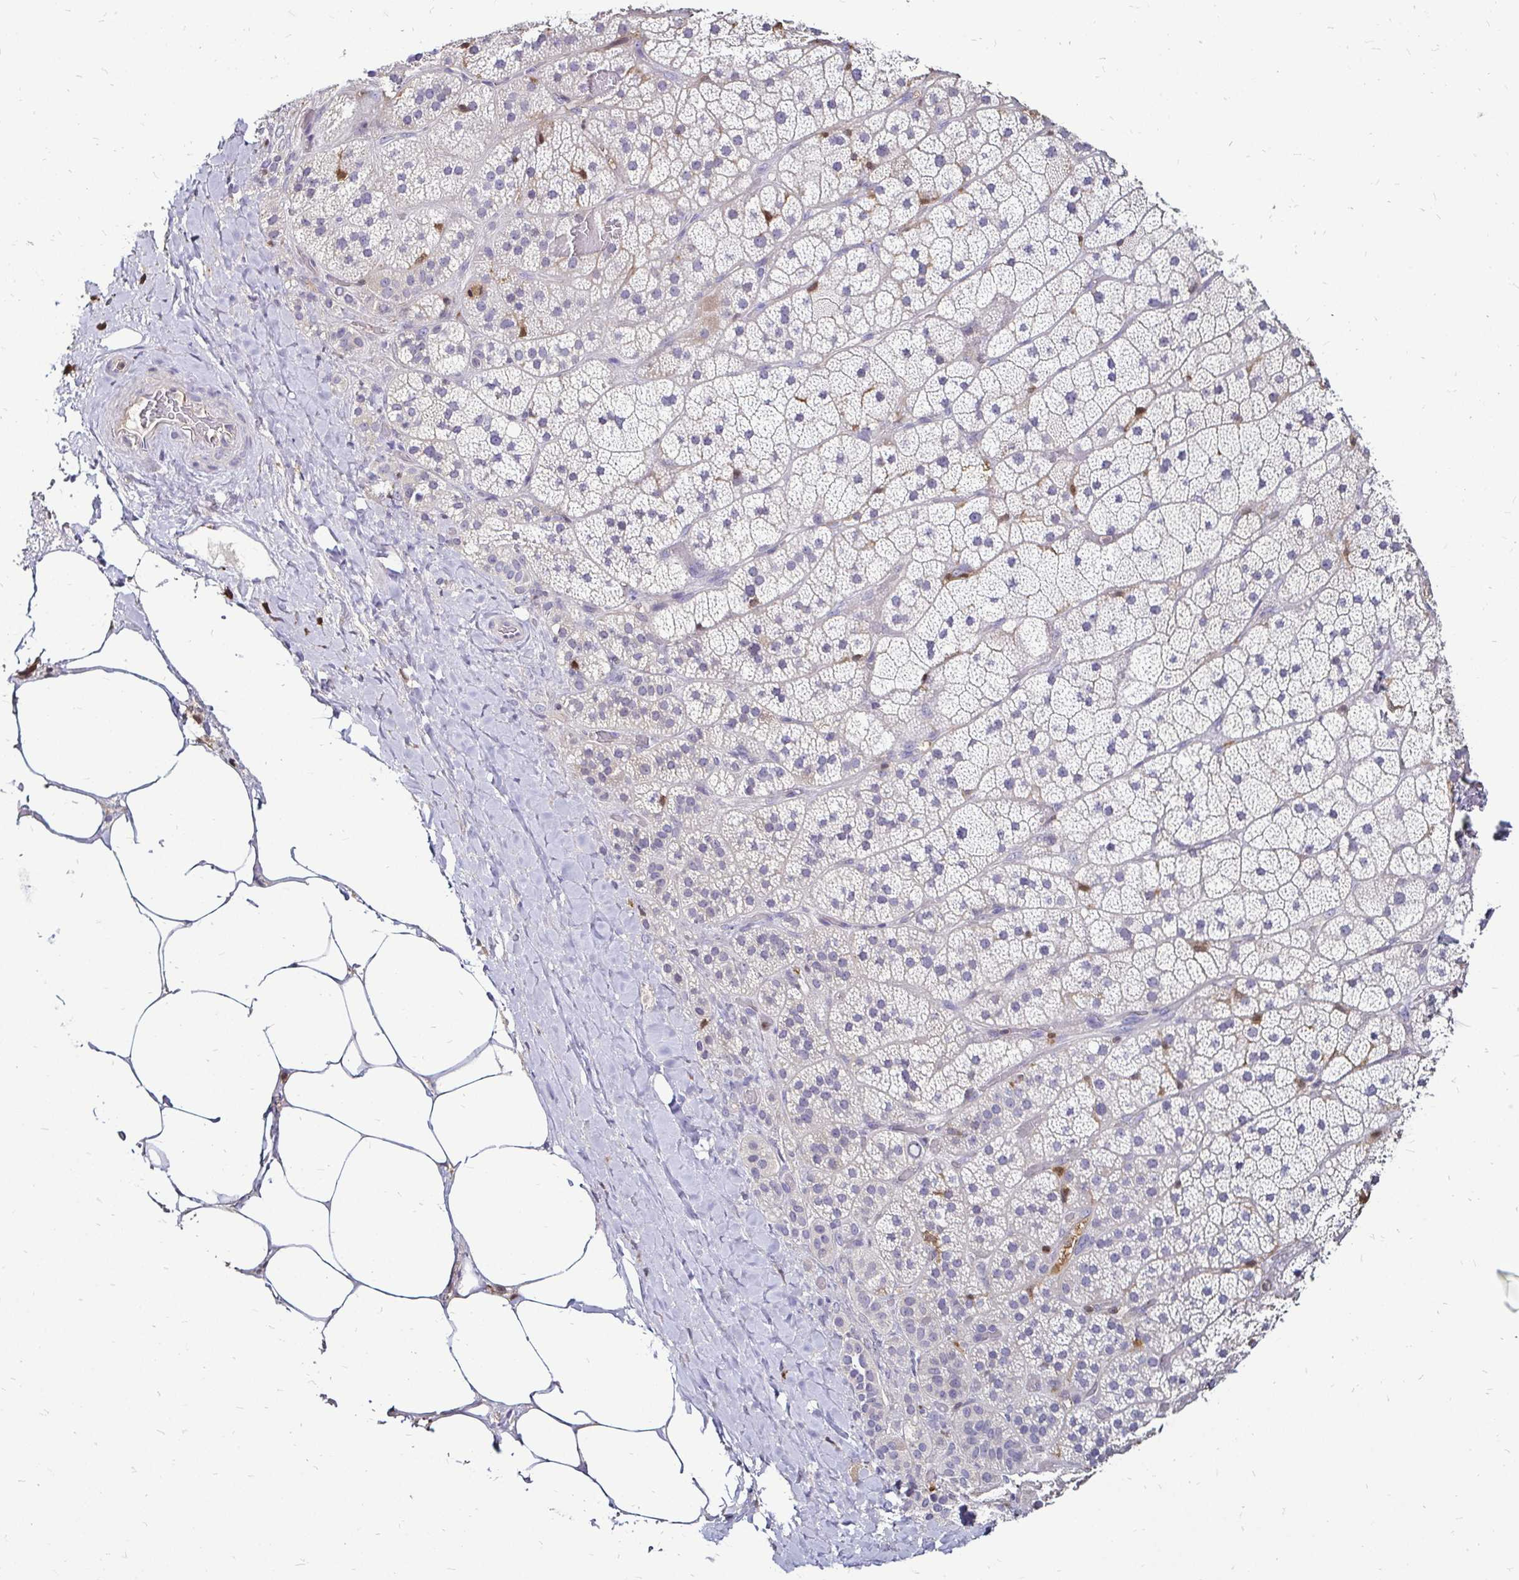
{"staining": {"intensity": "negative", "quantity": "none", "location": "none"}, "tissue": "adrenal gland", "cell_type": "Glandular cells", "image_type": "normal", "snomed": [{"axis": "morphology", "description": "Normal tissue, NOS"}, {"axis": "topography", "description": "Adrenal gland"}], "caption": "Immunohistochemistry (IHC) of unremarkable human adrenal gland displays no staining in glandular cells. (Stains: DAB (3,3'-diaminobenzidine) IHC with hematoxylin counter stain, Microscopy: brightfield microscopy at high magnification).", "gene": "ZFP1", "patient": {"sex": "male", "age": 57}}